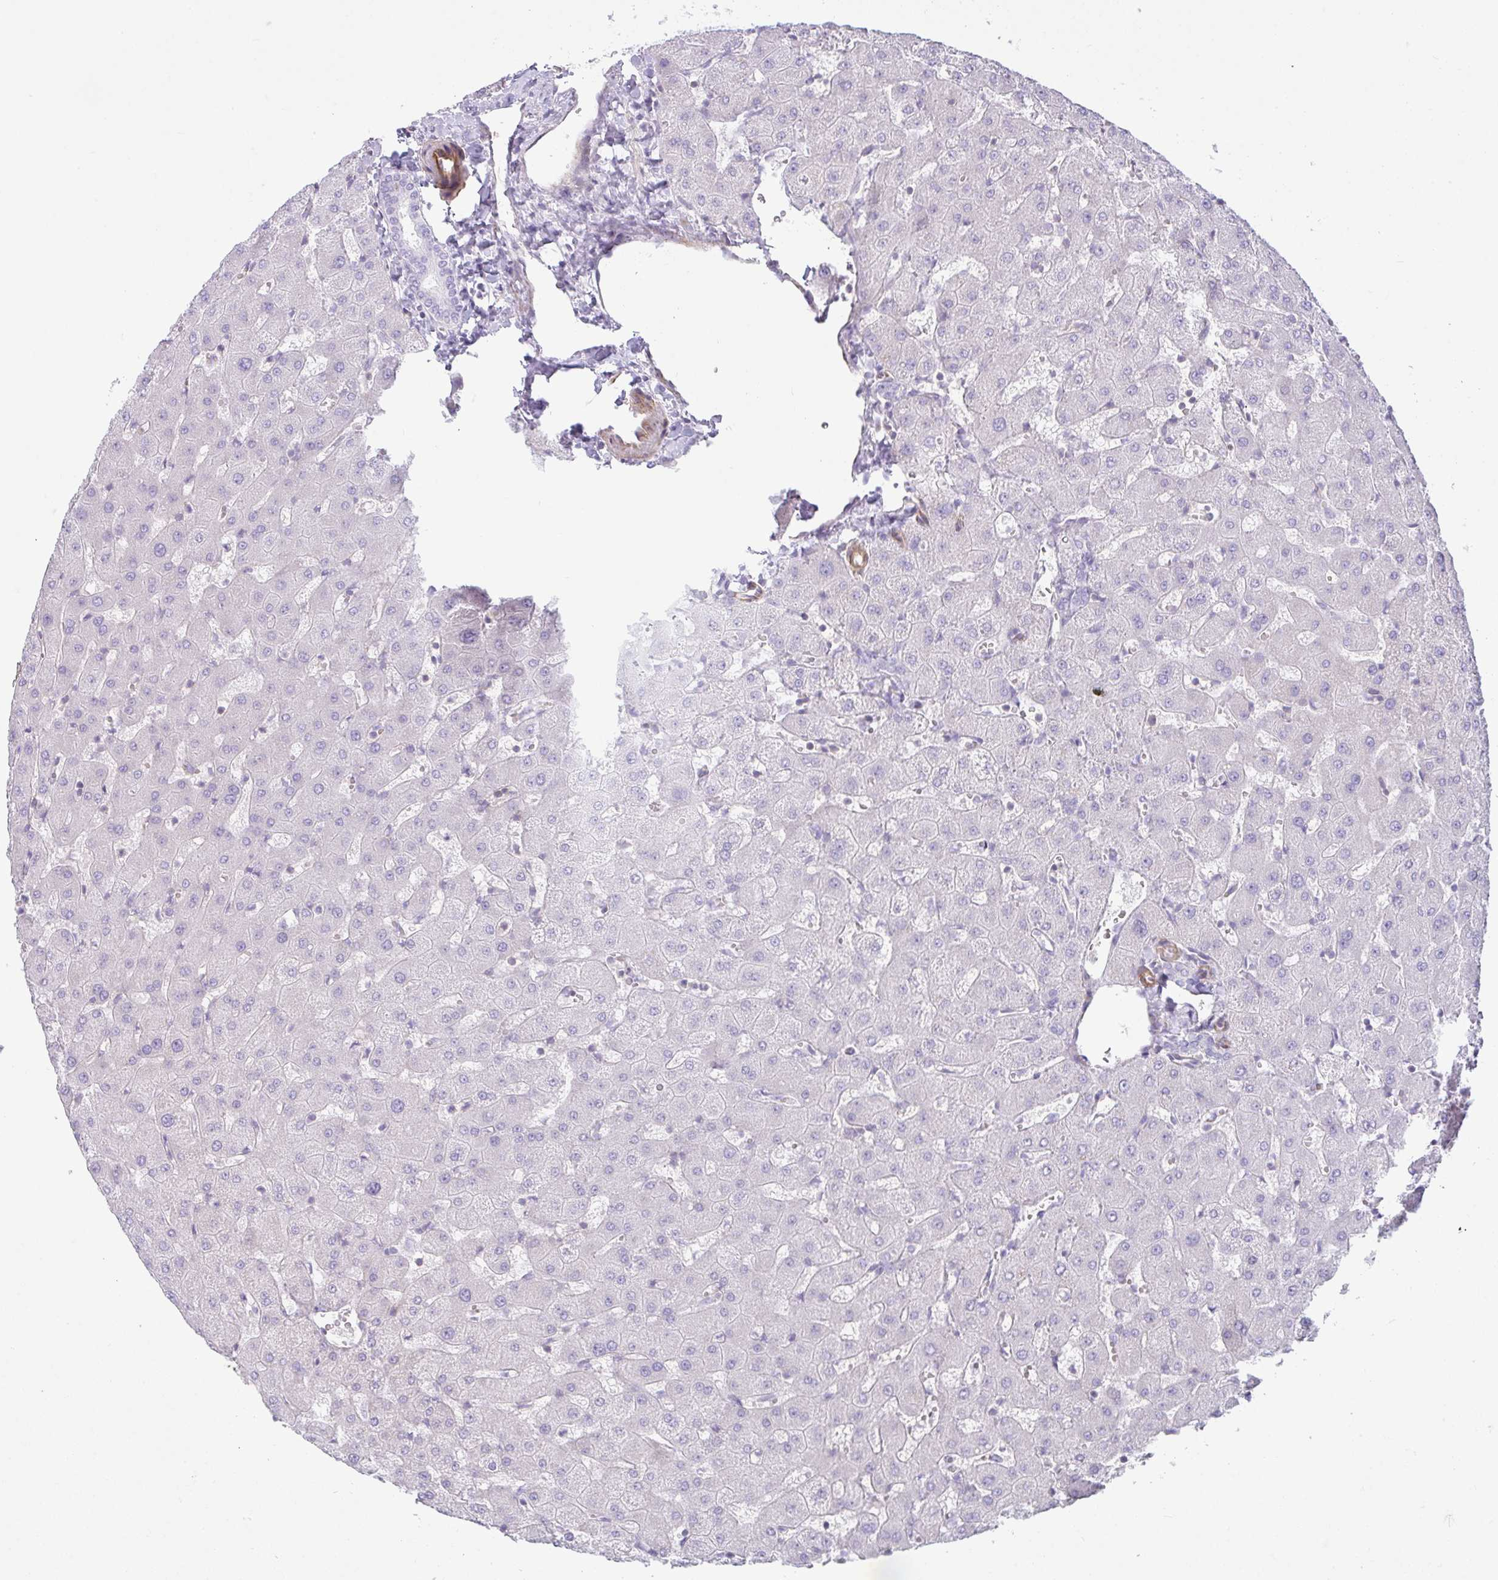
{"staining": {"intensity": "negative", "quantity": "none", "location": "none"}, "tissue": "liver", "cell_type": "Cholangiocytes", "image_type": "normal", "snomed": [{"axis": "morphology", "description": "Normal tissue, NOS"}, {"axis": "topography", "description": "Liver"}], "caption": "The histopathology image demonstrates no staining of cholangiocytes in benign liver. (Stains: DAB immunohistochemistry (IHC) with hematoxylin counter stain, Microscopy: brightfield microscopy at high magnification).", "gene": "CDRT15", "patient": {"sex": "female", "age": 63}}